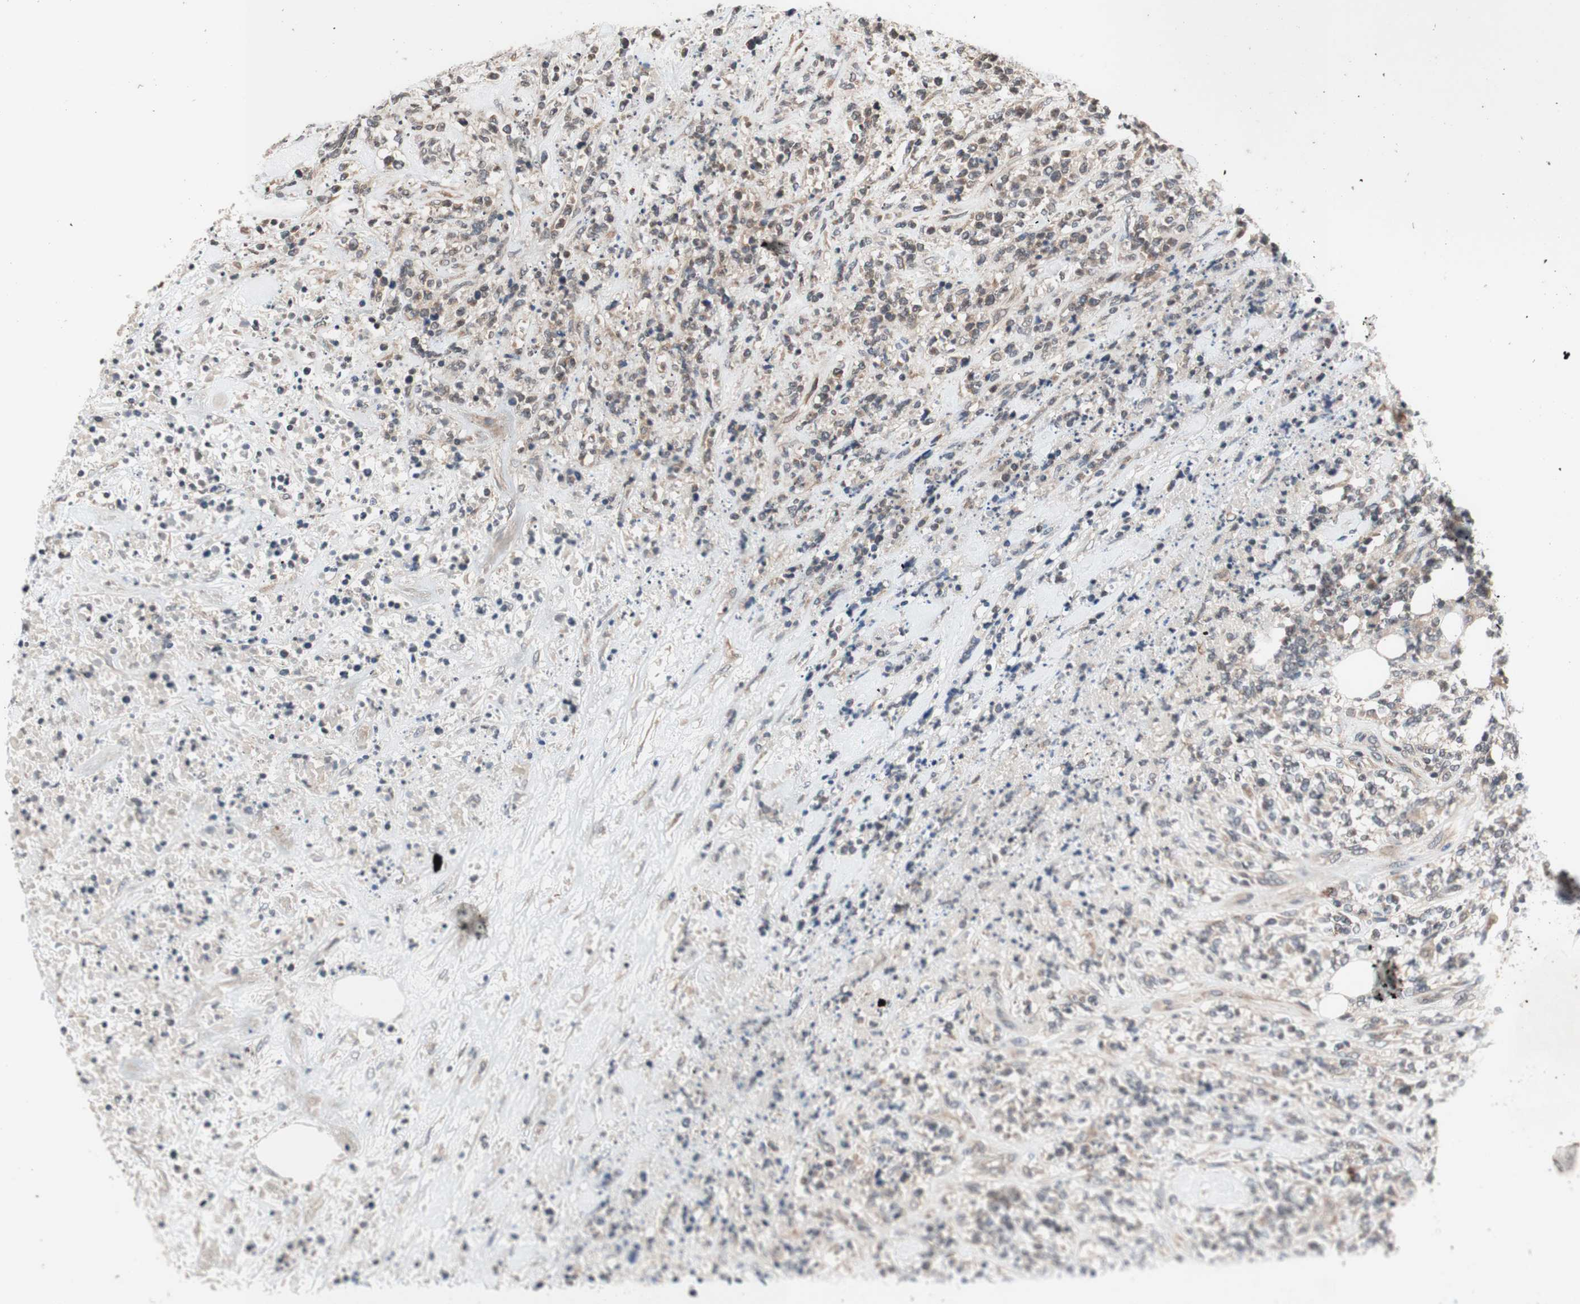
{"staining": {"intensity": "weak", "quantity": "25%-75%", "location": "cytoplasmic/membranous"}, "tissue": "lymphoma", "cell_type": "Tumor cells", "image_type": "cancer", "snomed": [{"axis": "morphology", "description": "Malignant lymphoma, non-Hodgkin's type, High grade"}, {"axis": "topography", "description": "Soft tissue"}], "caption": "High-grade malignant lymphoma, non-Hodgkin's type stained with a protein marker reveals weak staining in tumor cells.", "gene": "CD55", "patient": {"sex": "male", "age": 18}}